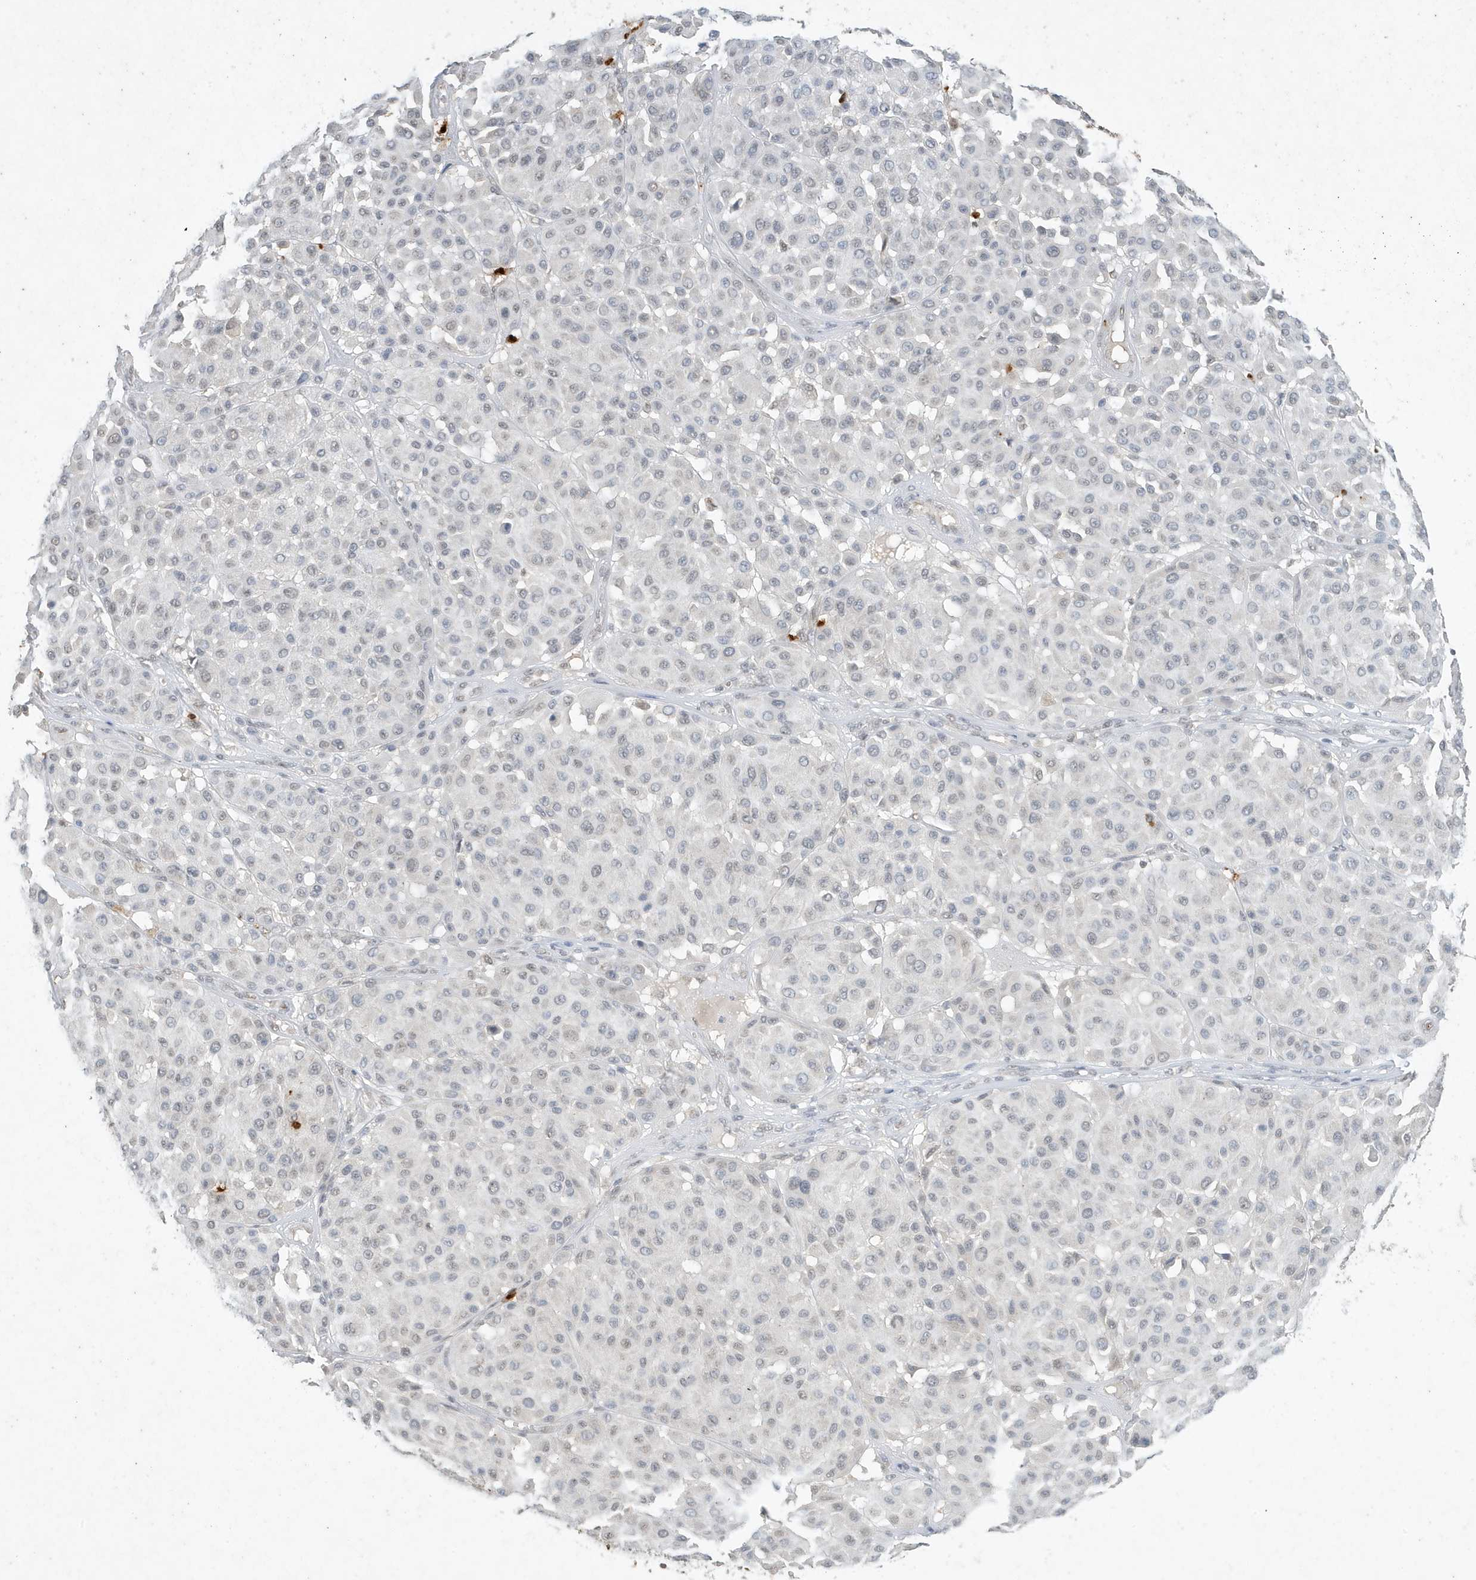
{"staining": {"intensity": "negative", "quantity": "none", "location": "none"}, "tissue": "melanoma", "cell_type": "Tumor cells", "image_type": "cancer", "snomed": [{"axis": "morphology", "description": "Malignant melanoma, Metastatic site"}, {"axis": "topography", "description": "Soft tissue"}], "caption": "Immunohistochemical staining of human melanoma exhibits no significant expression in tumor cells.", "gene": "DEFA1", "patient": {"sex": "male", "age": 41}}